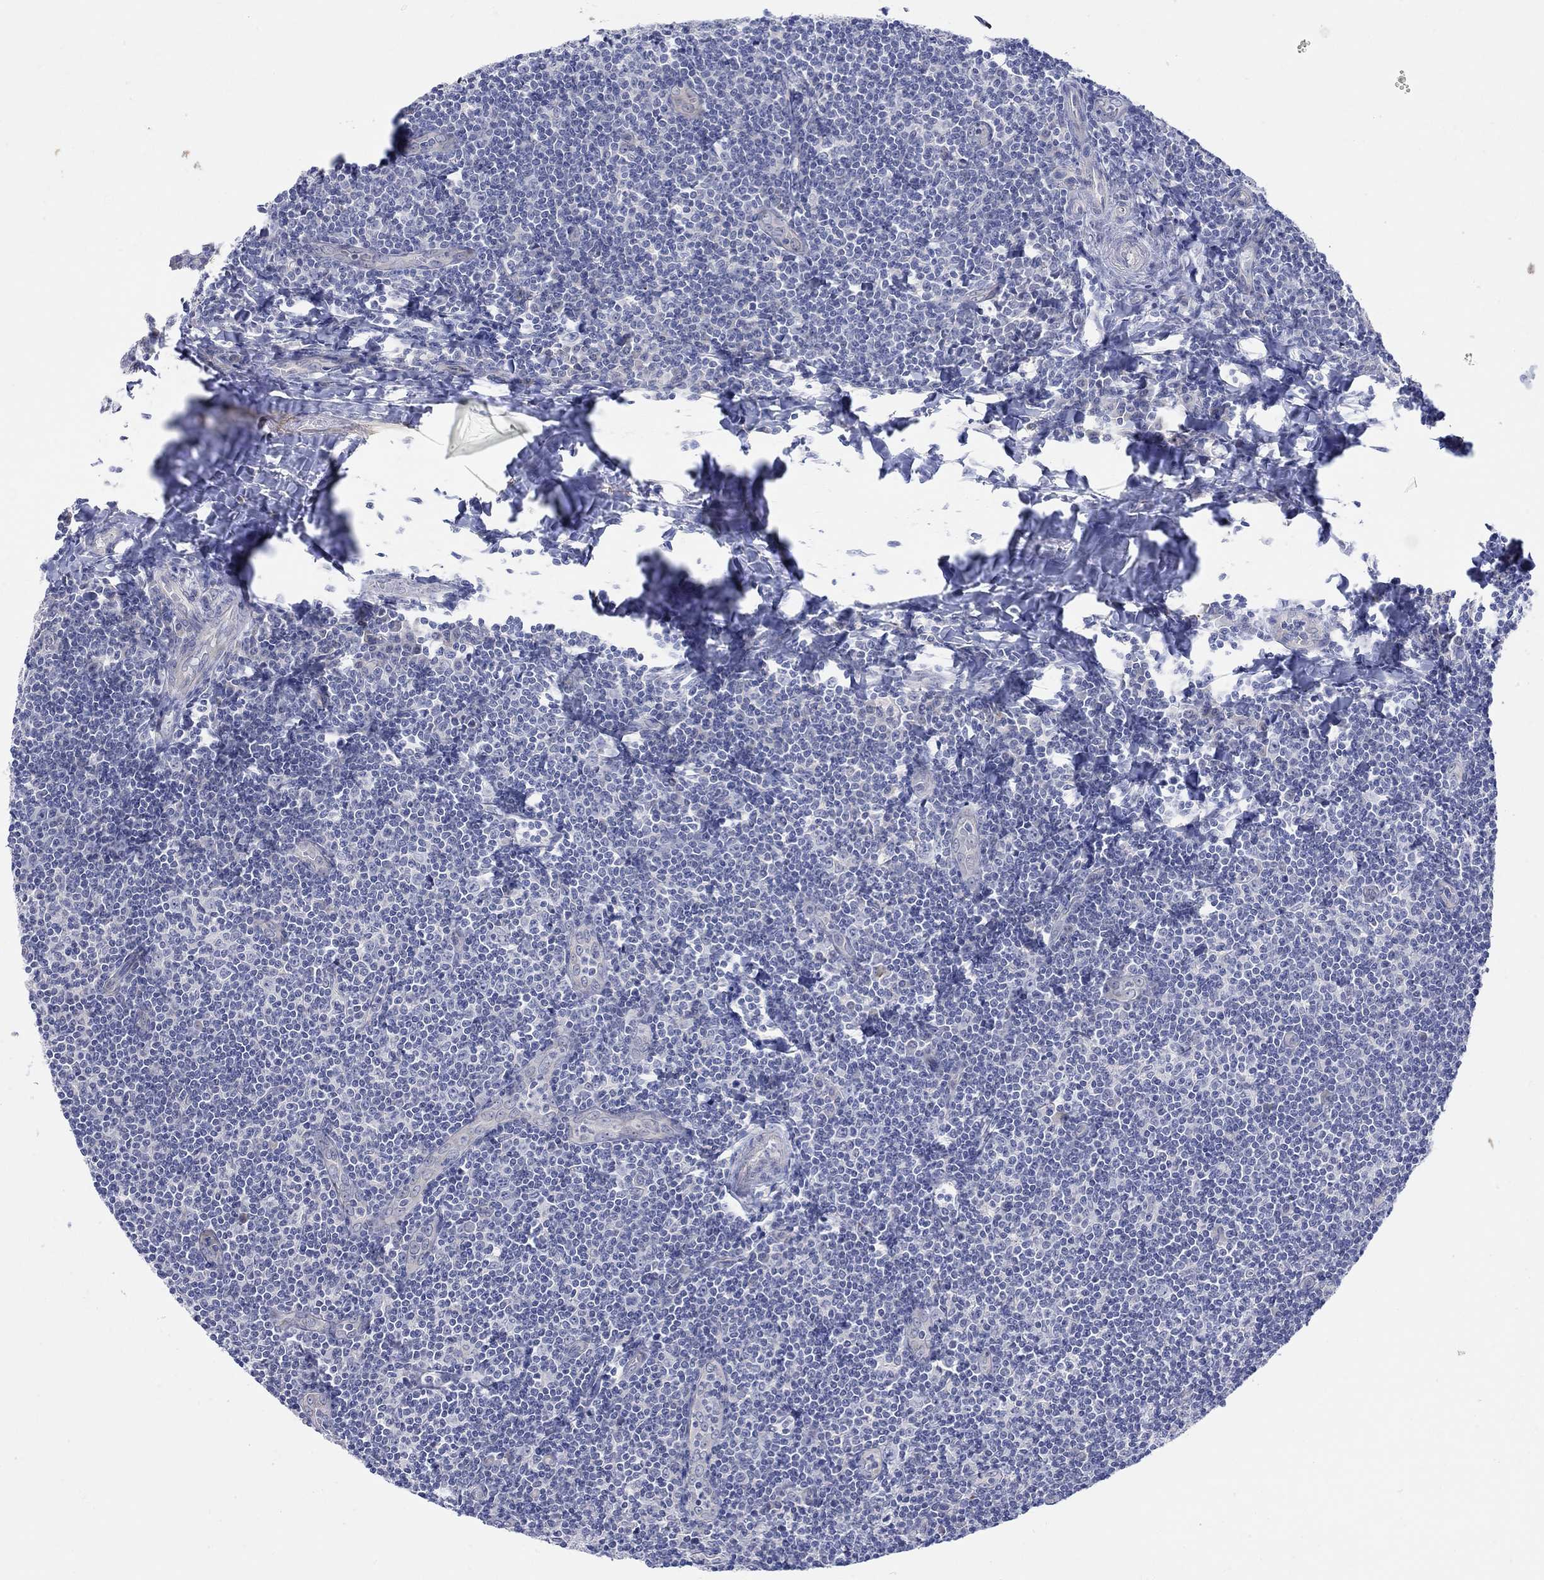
{"staining": {"intensity": "negative", "quantity": "none", "location": "none"}, "tissue": "tonsil", "cell_type": "Germinal center cells", "image_type": "normal", "snomed": [{"axis": "morphology", "description": "Normal tissue, NOS"}, {"axis": "morphology", "description": "Inflammation, NOS"}, {"axis": "topography", "description": "Tonsil"}], "caption": "The micrograph displays no significant staining in germinal center cells of tonsil.", "gene": "KRT222", "patient": {"sex": "female", "age": 31}}